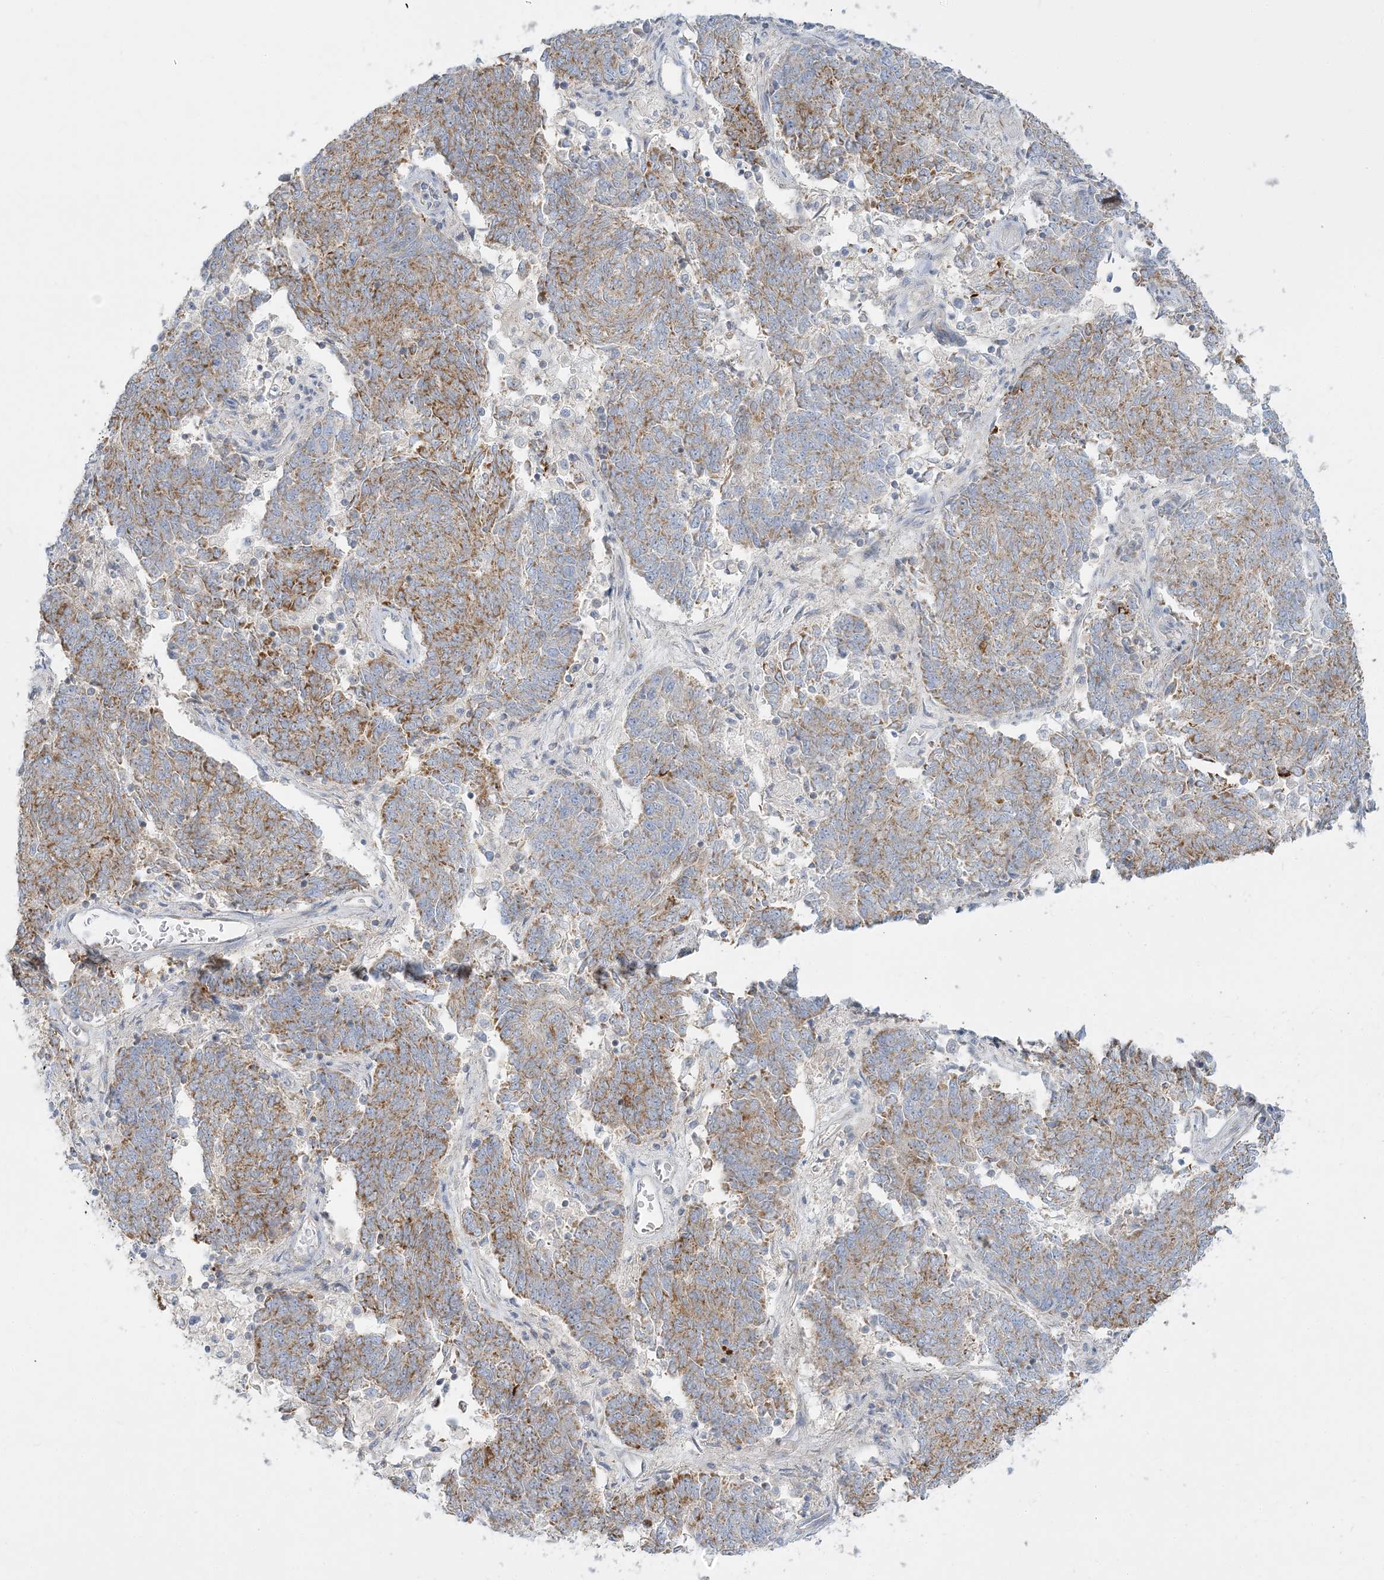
{"staining": {"intensity": "moderate", "quantity": "25%-75%", "location": "cytoplasmic/membranous"}, "tissue": "endometrial cancer", "cell_type": "Tumor cells", "image_type": "cancer", "snomed": [{"axis": "morphology", "description": "Adenocarcinoma, NOS"}, {"axis": "topography", "description": "Endometrium"}], "caption": "Adenocarcinoma (endometrial) was stained to show a protein in brown. There is medium levels of moderate cytoplasmic/membranous staining in about 25%-75% of tumor cells.", "gene": "TBC1D14", "patient": {"sex": "female", "age": 80}}